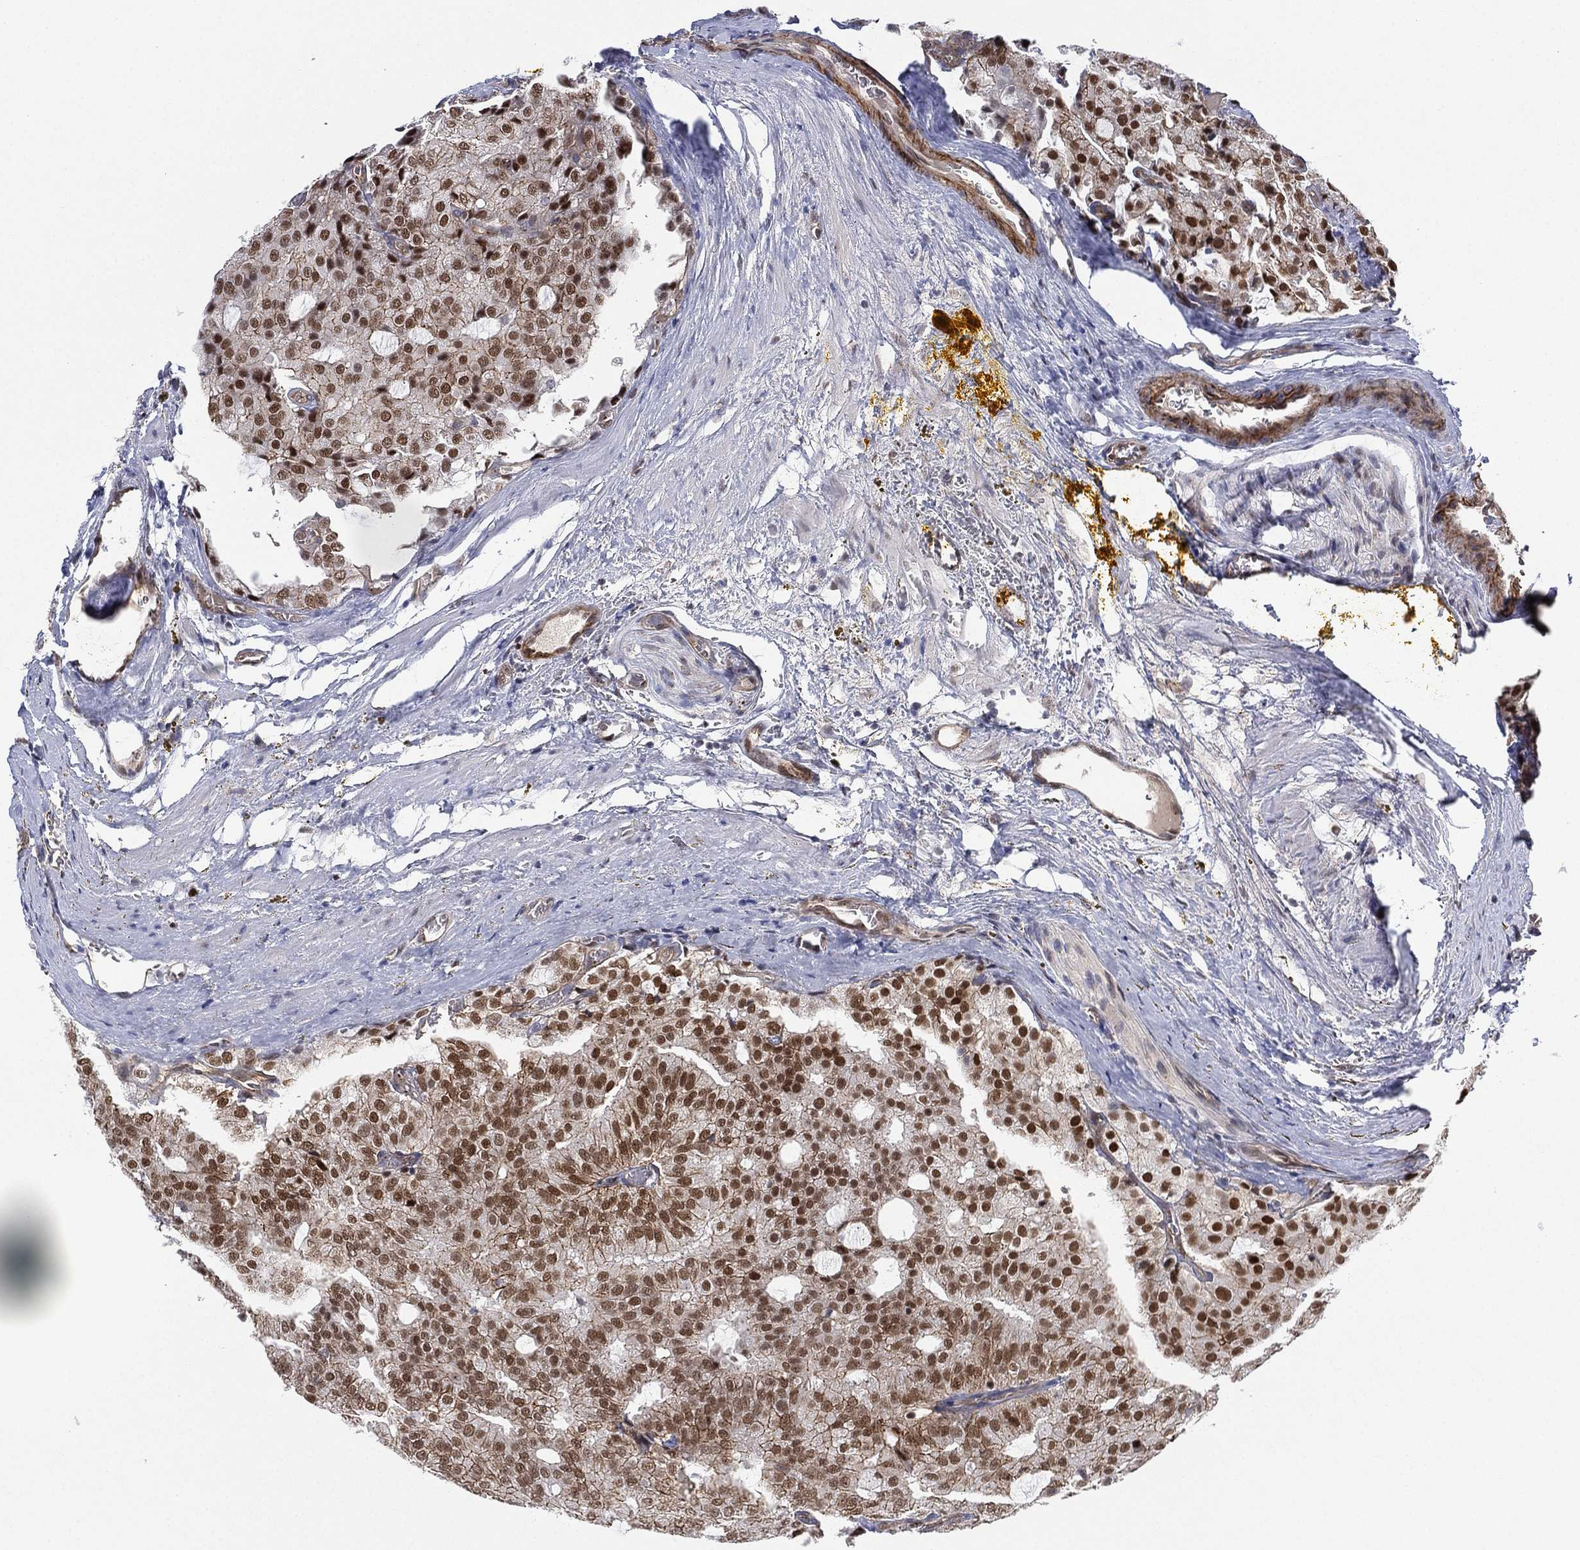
{"staining": {"intensity": "strong", "quantity": "25%-75%", "location": "nuclear"}, "tissue": "prostate cancer", "cell_type": "Tumor cells", "image_type": "cancer", "snomed": [{"axis": "morphology", "description": "Adenocarcinoma, NOS"}, {"axis": "topography", "description": "Prostate and seminal vesicle, NOS"}, {"axis": "topography", "description": "Prostate"}], "caption": "Protein analysis of prostate cancer tissue reveals strong nuclear staining in about 25%-75% of tumor cells.", "gene": "GSE1", "patient": {"sex": "male", "age": 67}}